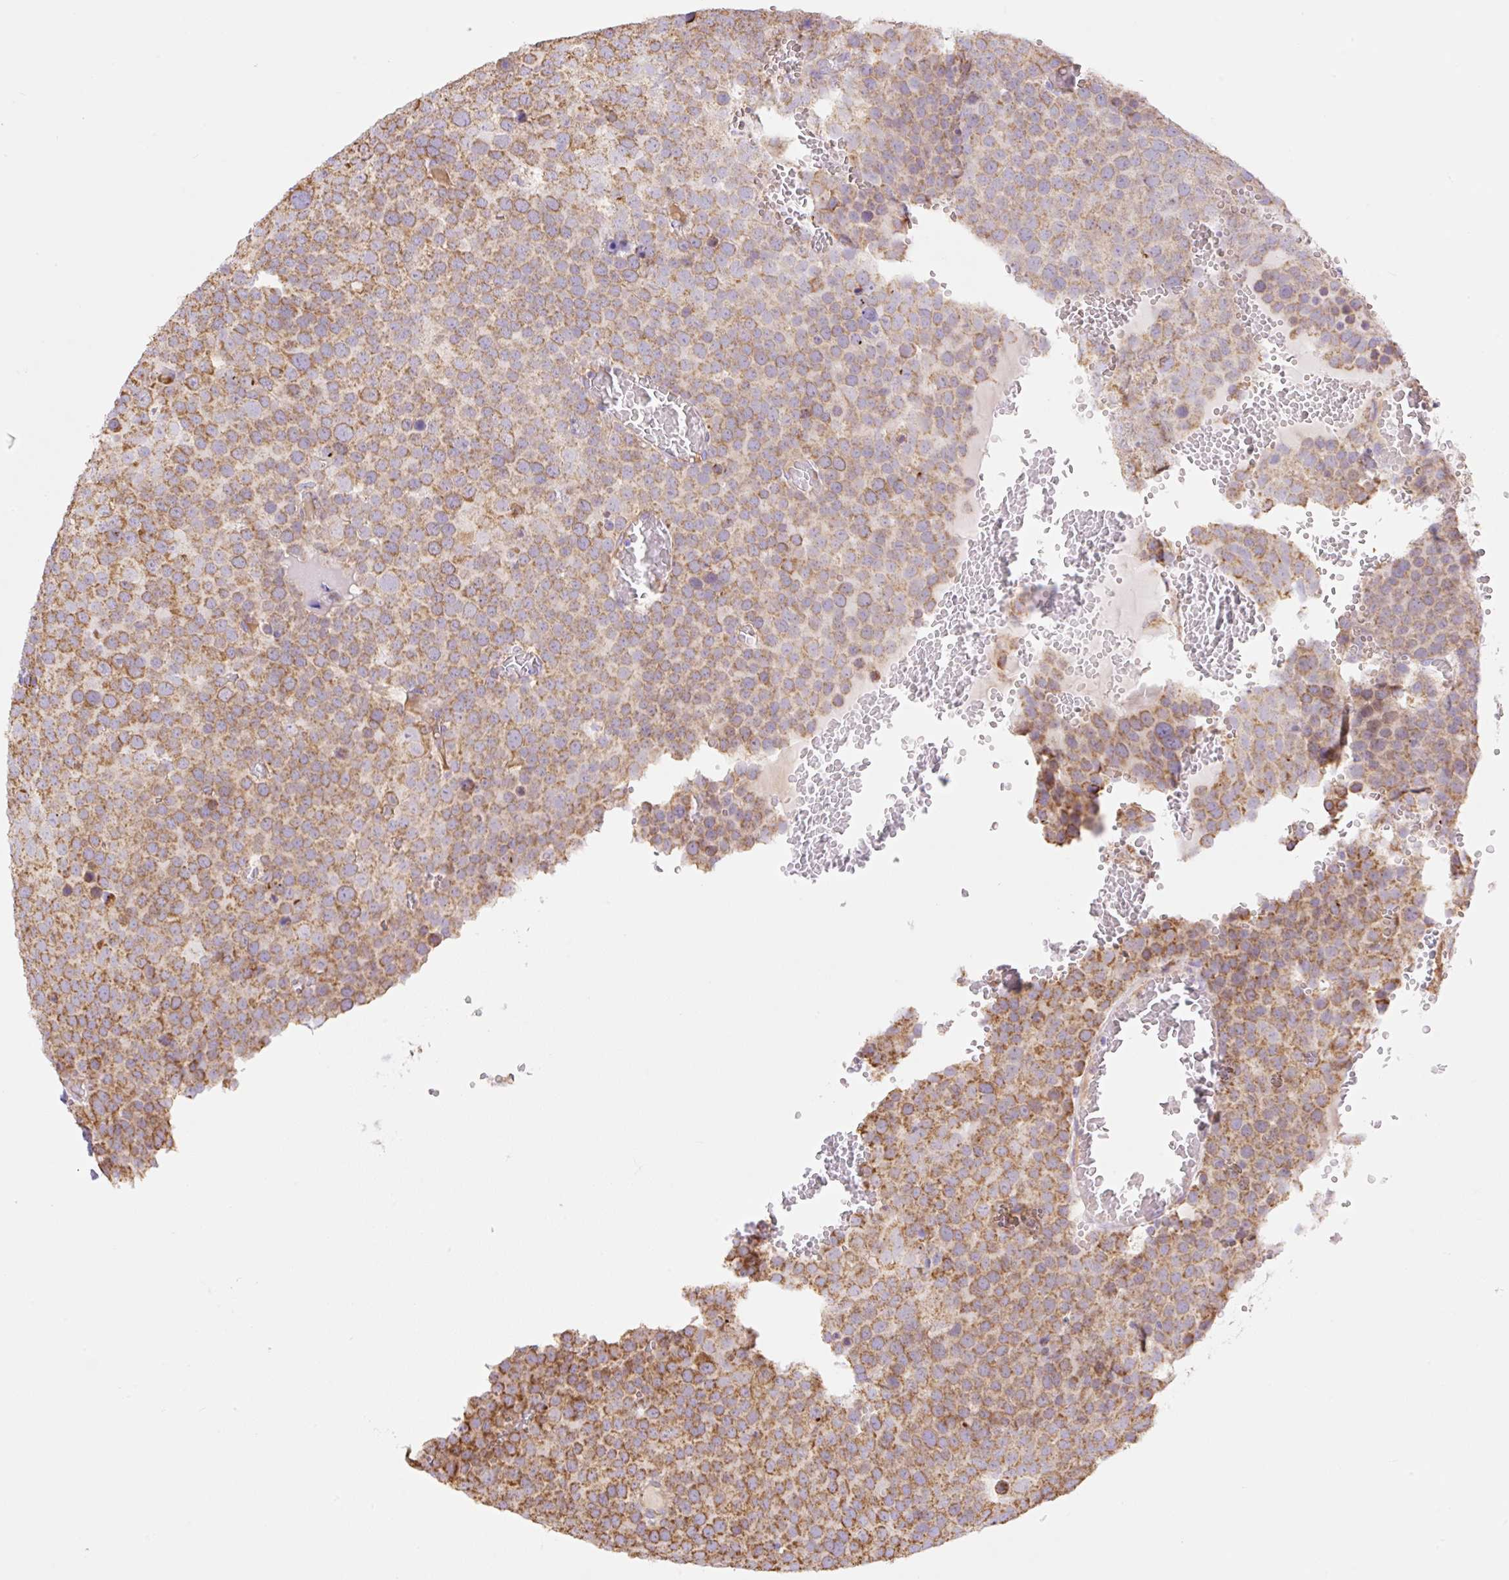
{"staining": {"intensity": "moderate", "quantity": ">75%", "location": "cytoplasmic/membranous"}, "tissue": "testis cancer", "cell_type": "Tumor cells", "image_type": "cancer", "snomed": [{"axis": "morphology", "description": "Seminoma, NOS"}, {"axis": "topography", "description": "Testis"}], "caption": "Immunohistochemical staining of human testis seminoma displays medium levels of moderate cytoplasmic/membranous protein expression in approximately >75% of tumor cells. Using DAB (brown) and hematoxylin (blue) stains, captured at high magnification using brightfield microscopy.", "gene": "ESAM", "patient": {"sex": "male", "age": 71}}